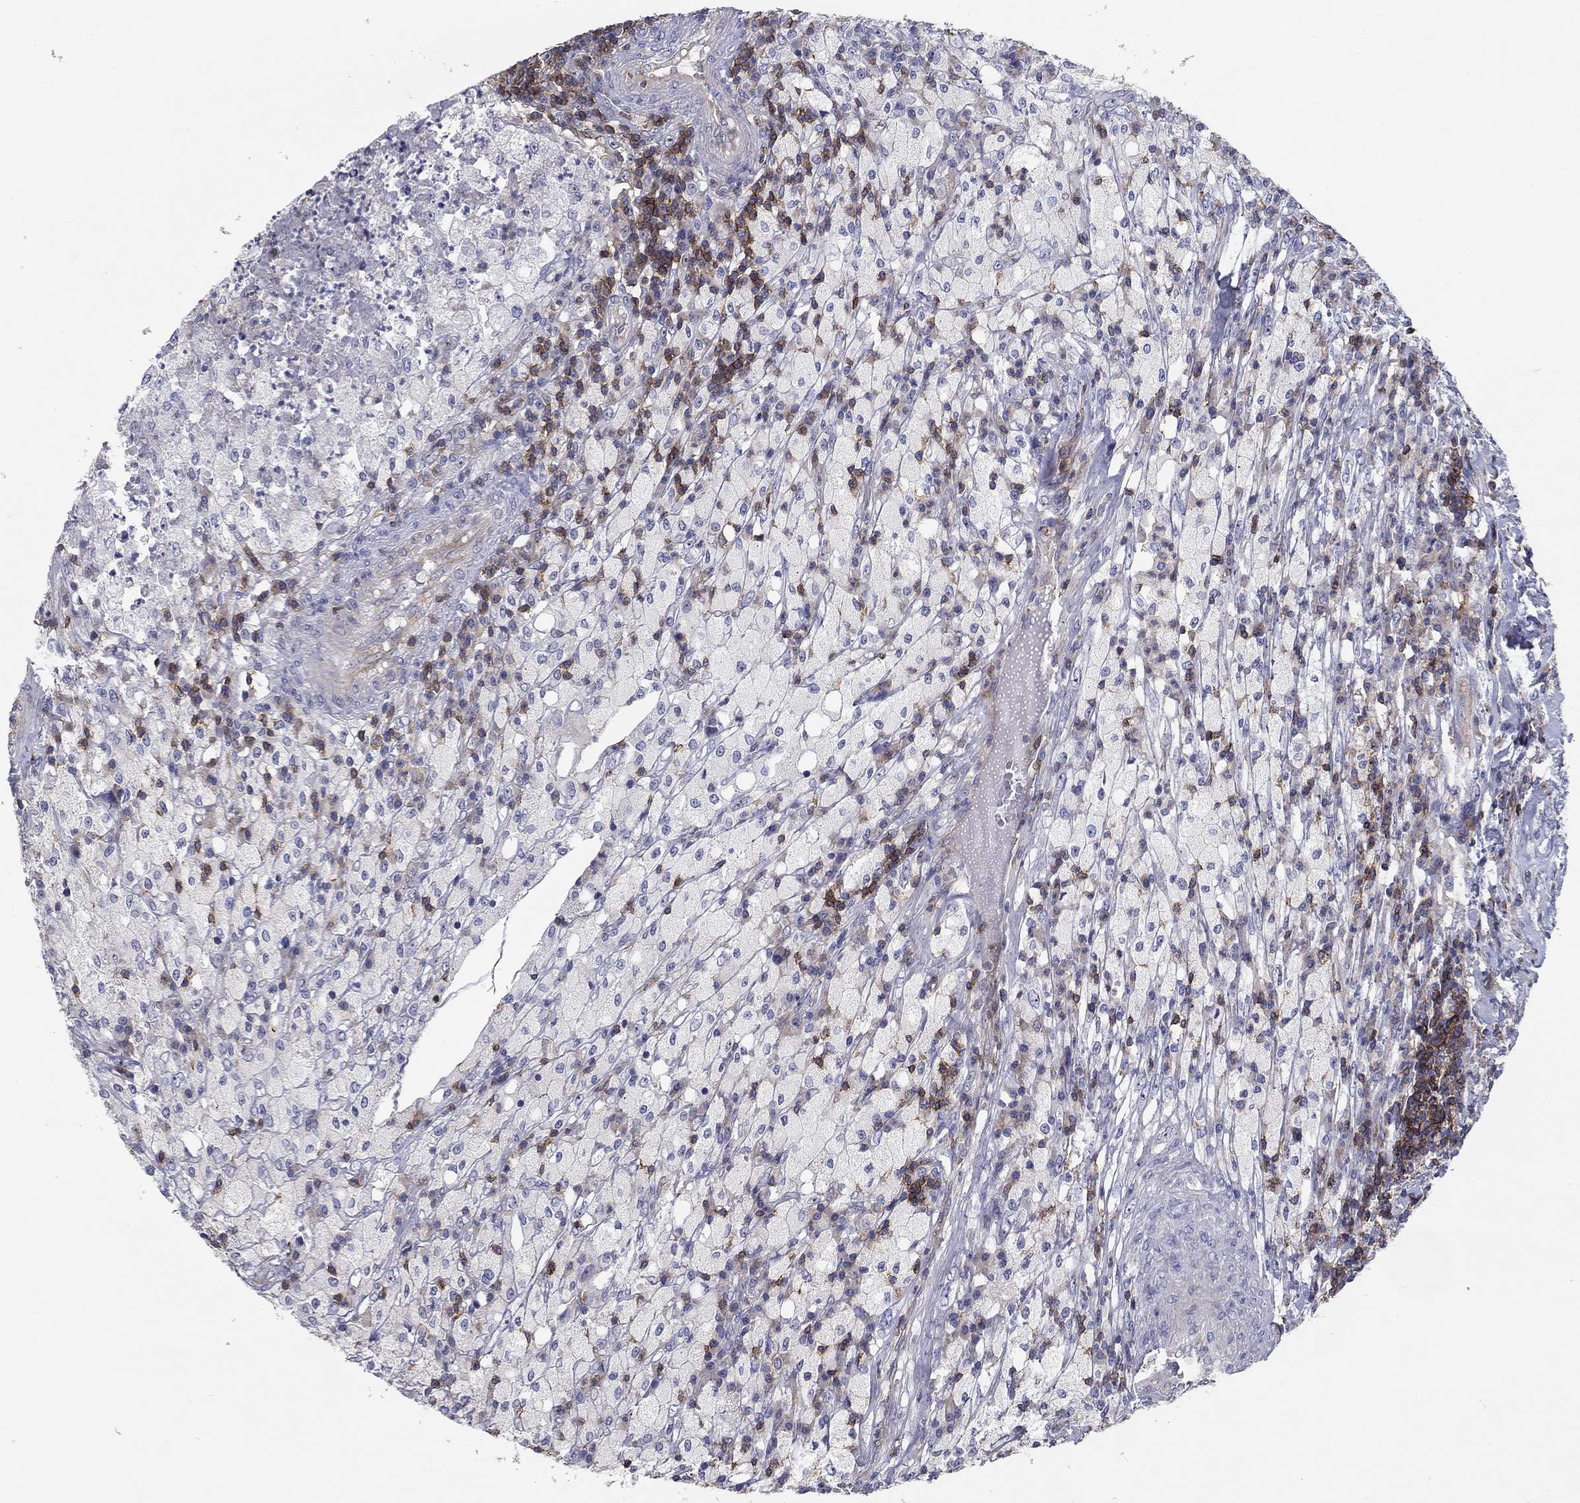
{"staining": {"intensity": "negative", "quantity": "none", "location": "none"}, "tissue": "testis cancer", "cell_type": "Tumor cells", "image_type": "cancer", "snomed": [{"axis": "morphology", "description": "Necrosis, NOS"}, {"axis": "morphology", "description": "Carcinoma, Embryonal, NOS"}, {"axis": "topography", "description": "Testis"}], "caption": "An immunohistochemistry micrograph of testis embryonal carcinoma is shown. There is no staining in tumor cells of testis embryonal carcinoma. (Immunohistochemistry (ihc), brightfield microscopy, high magnification).", "gene": "SIT1", "patient": {"sex": "male", "age": 19}}